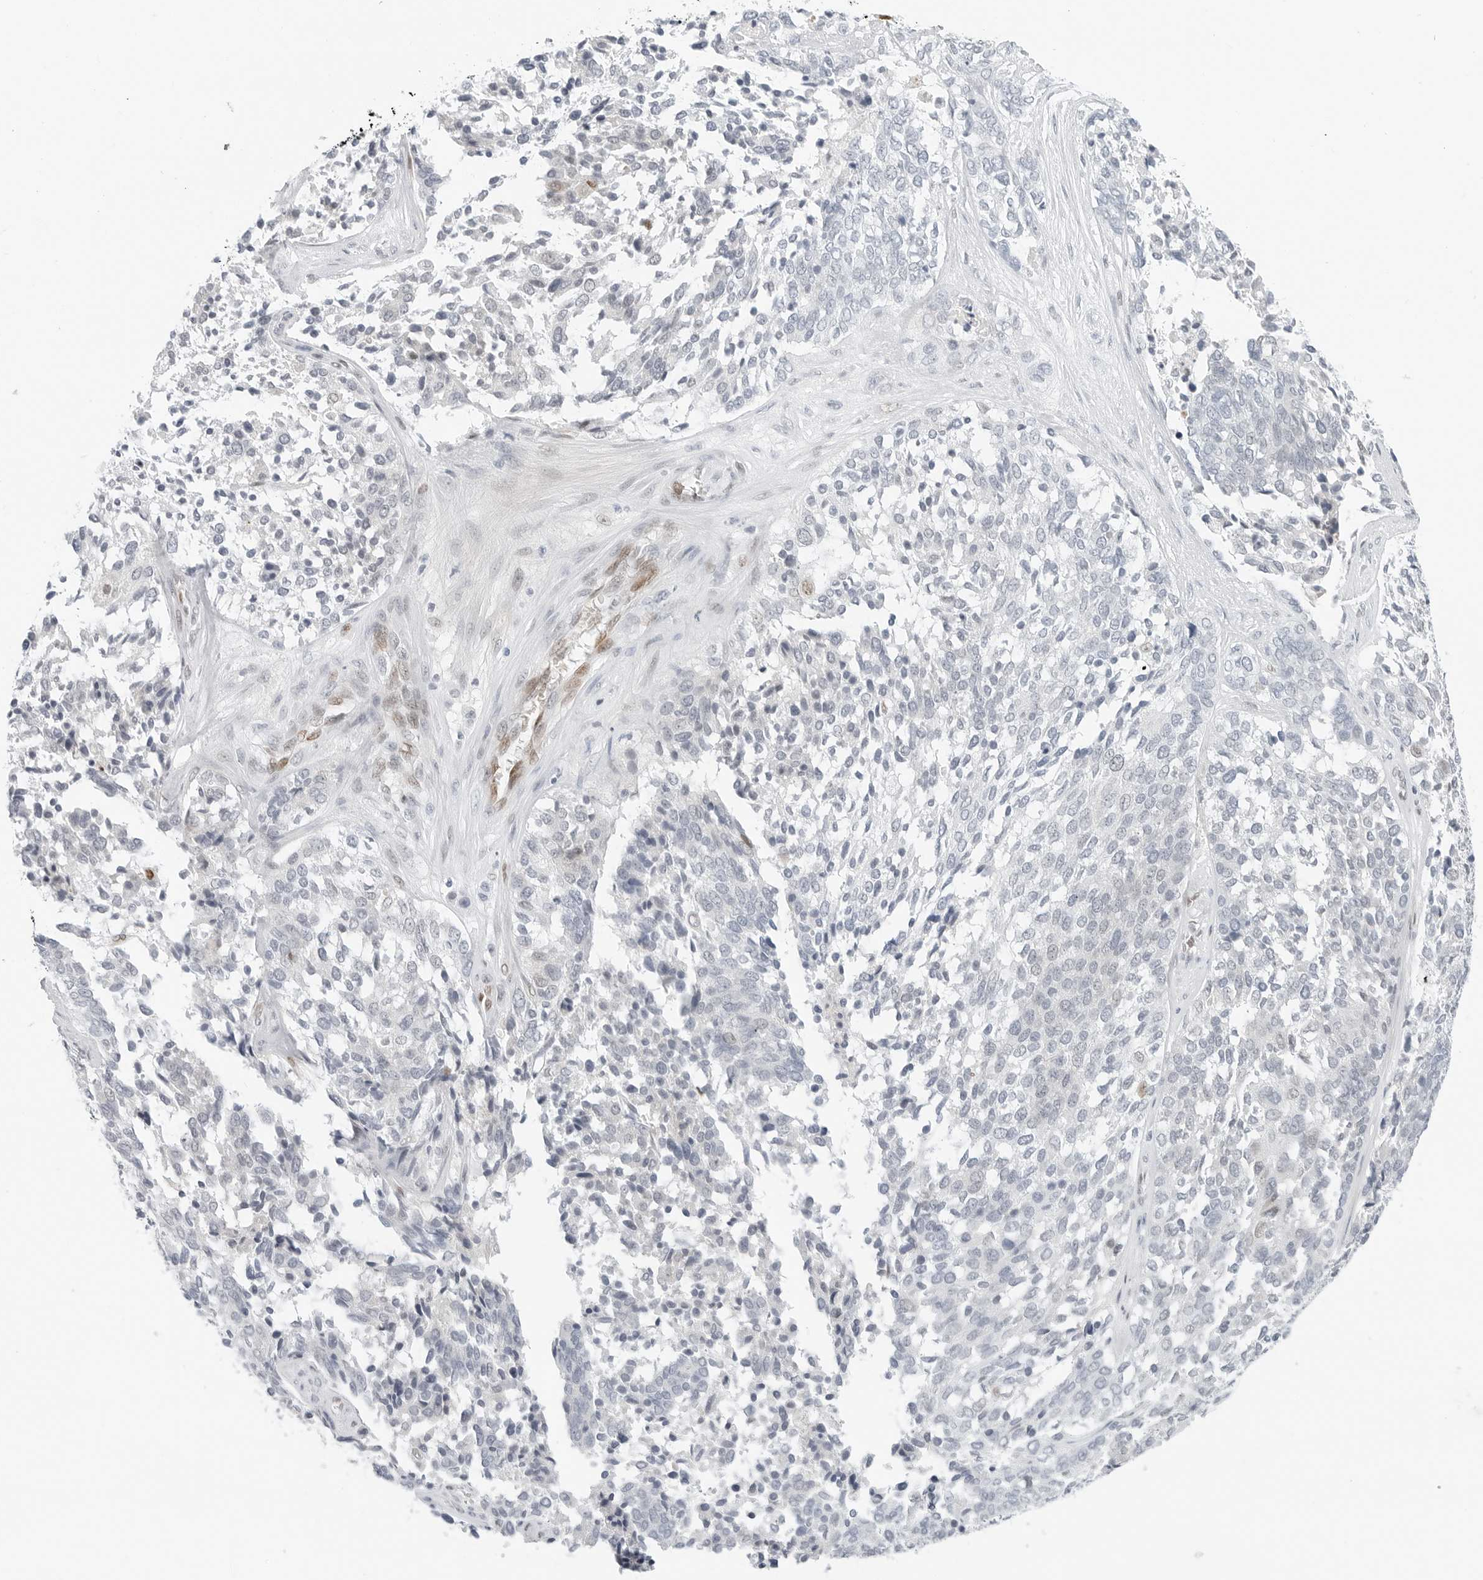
{"staining": {"intensity": "negative", "quantity": "none", "location": "none"}, "tissue": "ovarian cancer", "cell_type": "Tumor cells", "image_type": "cancer", "snomed": [{"axis": "morphology", "description": "Cystadenocarcinoma, serous, NOS"}, {"axis": "topography", "description": "Ovary"}], "caption": "Micrograph shows no significant protein expression in tumor cells of ovarian cancer. (DAB (3,3'-diaminobenzidine) IHC visualized using brightfield microscopy, high magnification).", "gene": "SPIDR", "patient": {"sex": "female", "age": 44}}